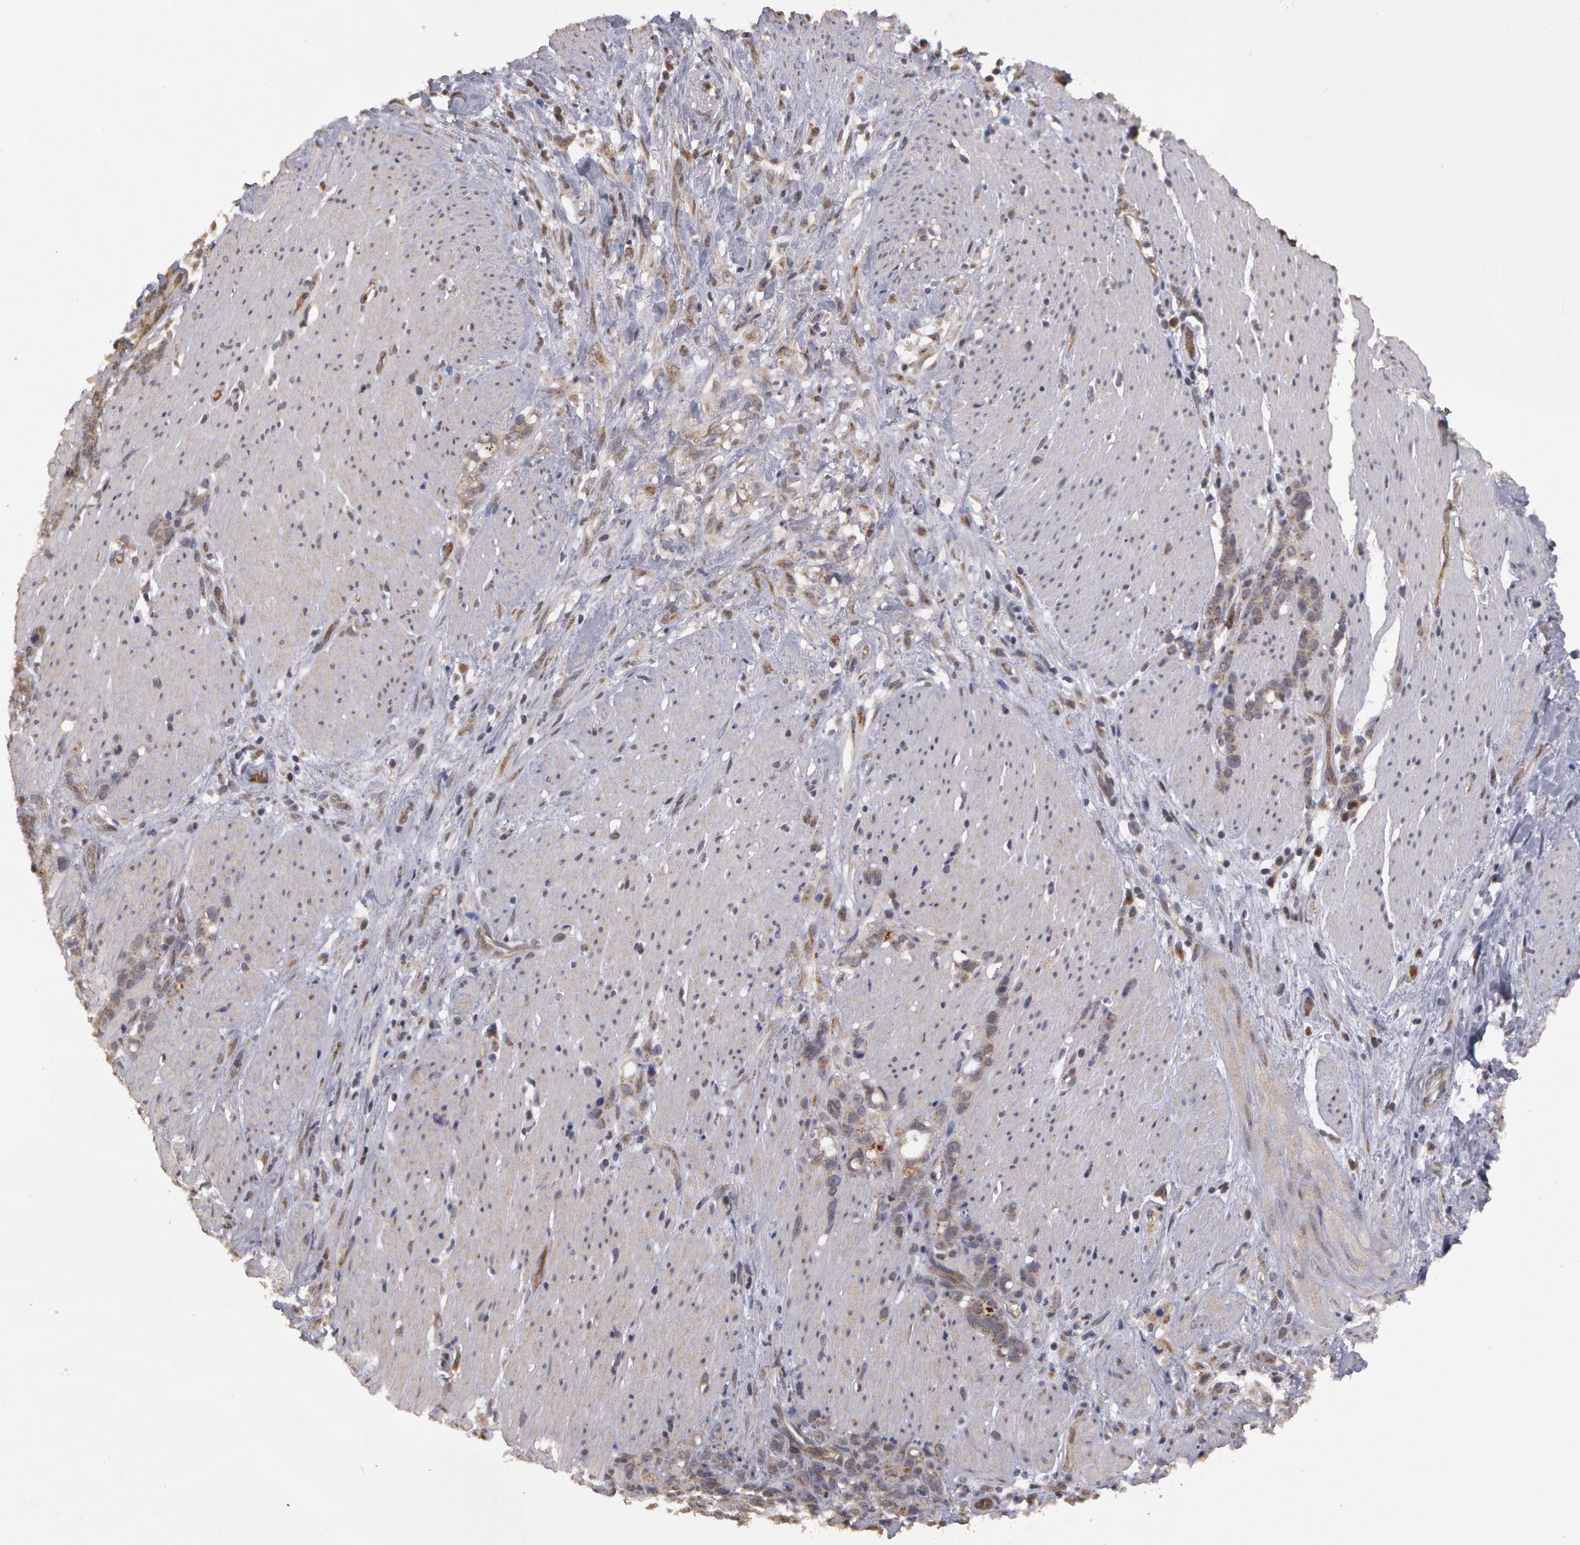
{"staining": {"intensity": "negative", "quantity": "none", "location": "none"}, "tissue": "stomach cancer", "cell_type": "Tumor cells", "image_type": "cancer", "snomed": [{"axis": "morphology", "description": "Adenocarcinoma, NOS"}, {"axis": "topography", "description": "Stomach, lower"}], "caption": "An immunohistochemistry (IHC) histopathology image of stomach cancer (adenocarcinoma) is shown. There is no staining in tumor cells of stomach cancer (adenocarcinoma).", "gene": "STX5", "patient": {"sex": "male", "age": 88}}